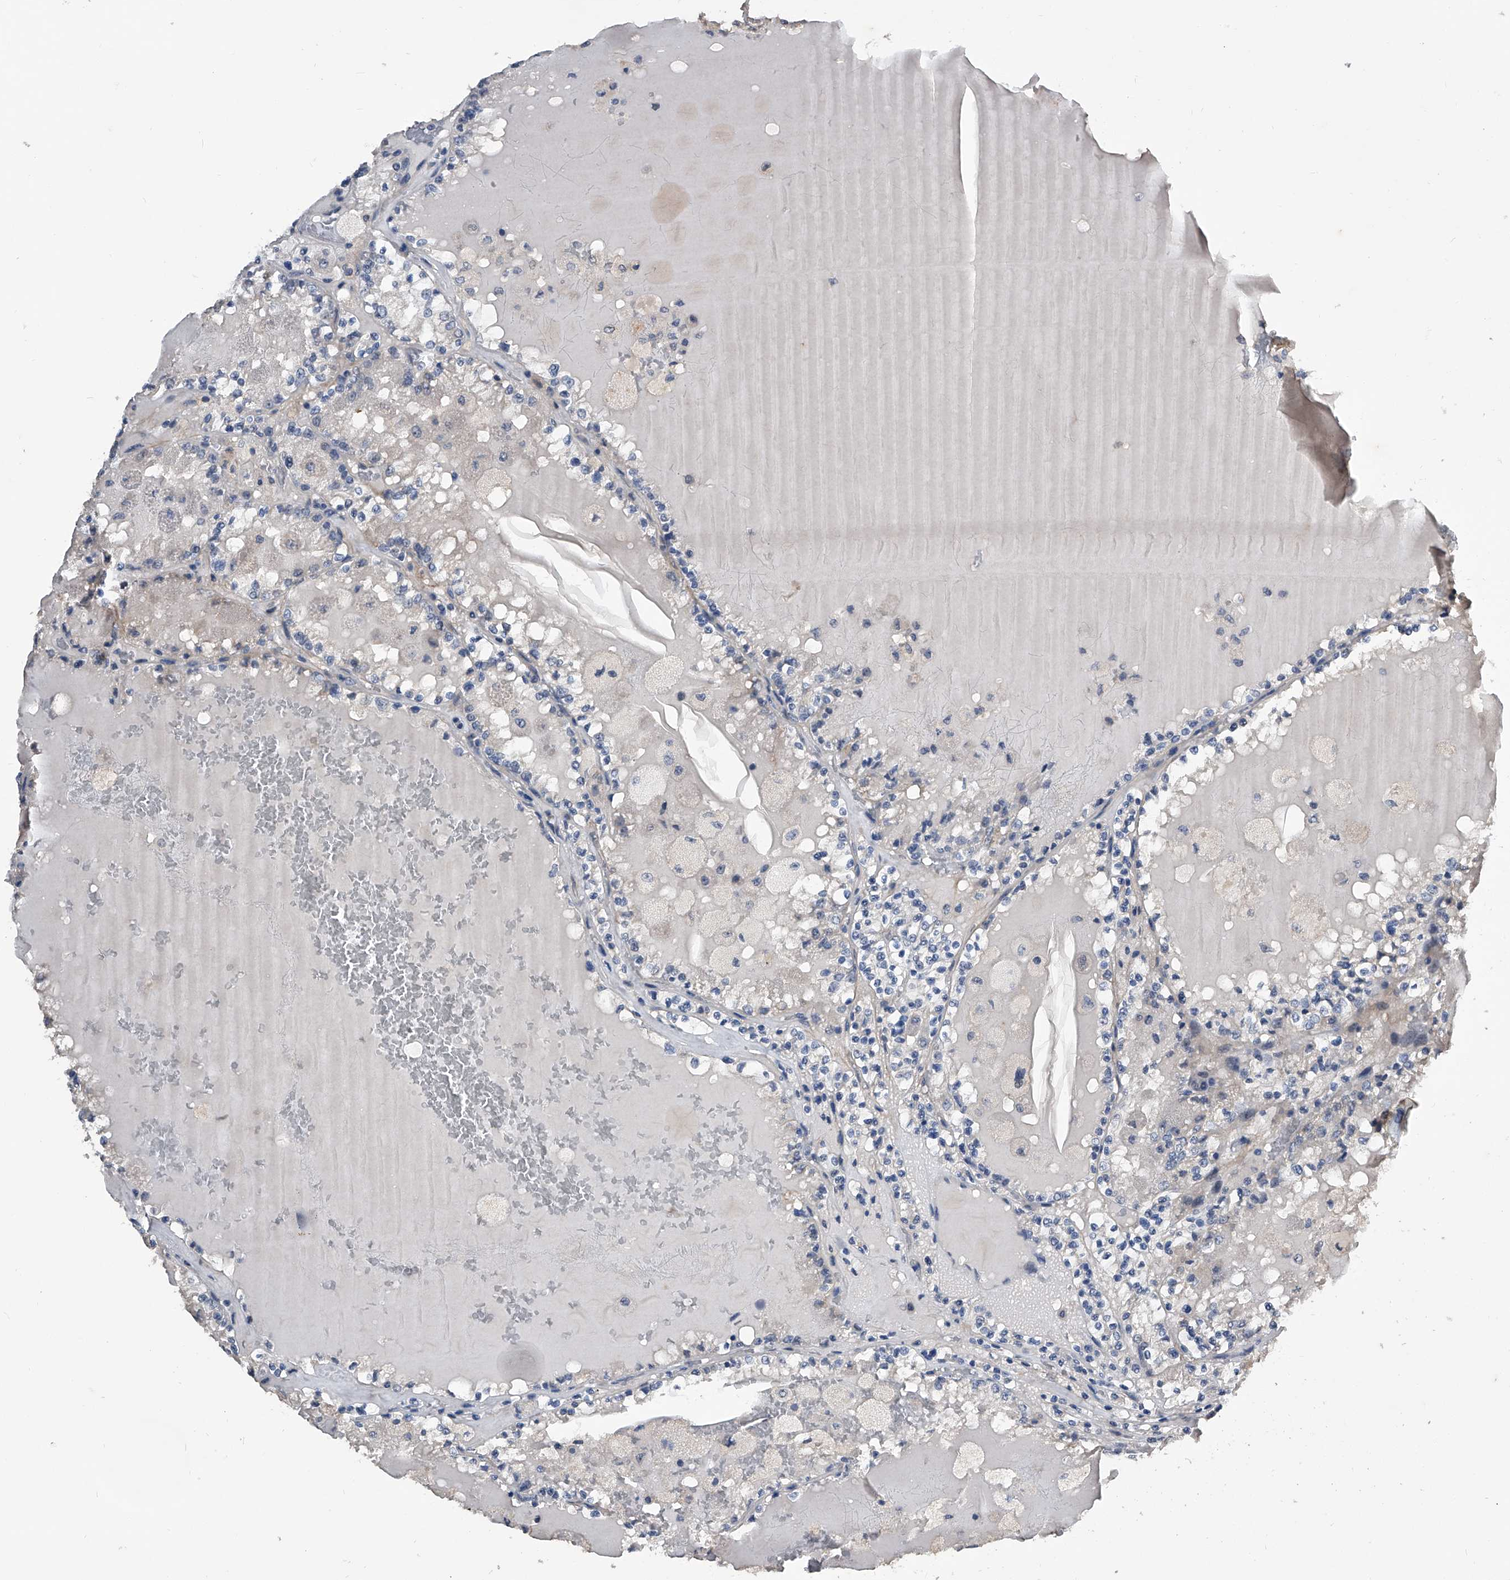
{"staining": {"intensity": "negative", "quantity": "none", "location": "none"}, "tissue": "renal cancer", "cell_type": "Tumor cells", "image_type": "cancer", "snomed": [{"axis": "morphology", "description": "Adenocarcinoma, NOS"}, {"axis": "topography", "description": "Kidney"}], "caption": "A high-resolution histopathology image shows immunohistochemistry (IHC) staining of adenocarcinoma (renal), which shows no significant positivity in tumor cells.", "gene": "PHACTR1", "patient": {"sex": "female", "age": 56}}